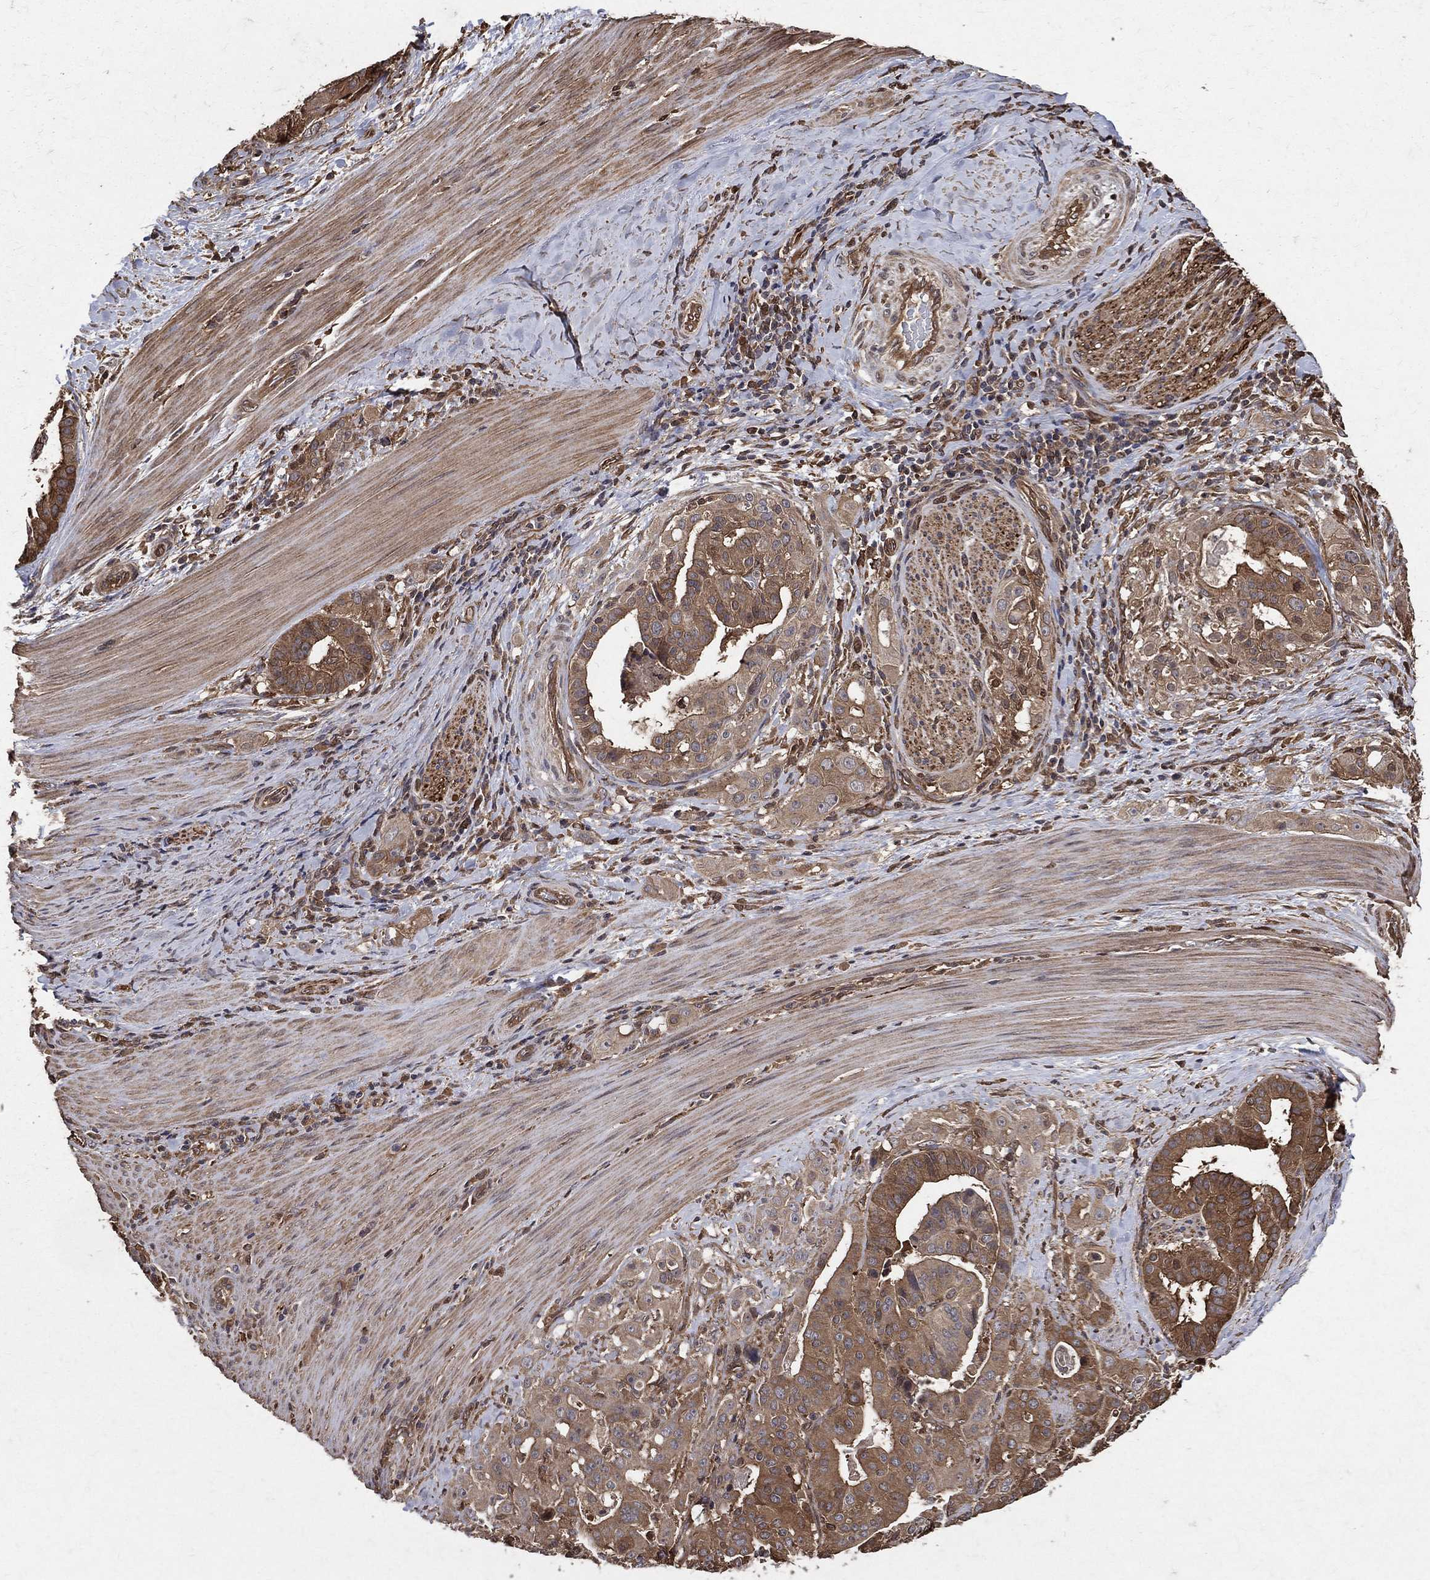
{"staining": {"intensity": "moderate", "quantity": ">75%", "location": "cytoplasmic/membranous"}, "tissue": "stomach cancer", "cell_type": "Tumor cells", "image_type": "cancer", "snomed": [{"axis": "morphology", "description": "Adenocarcinoma, NOS"}, {"axis": "topography", "description": "Stomach"}], "caption": "Approximately >75% of tumor cells in stomach cancer (adenocarcinoma) show moderate cytoplasmic/membranous protein staining as visualized by brown immunohistochemical staining.", "gene": "DPYSL2", "patient": {"sex": "male", "age": 48}}